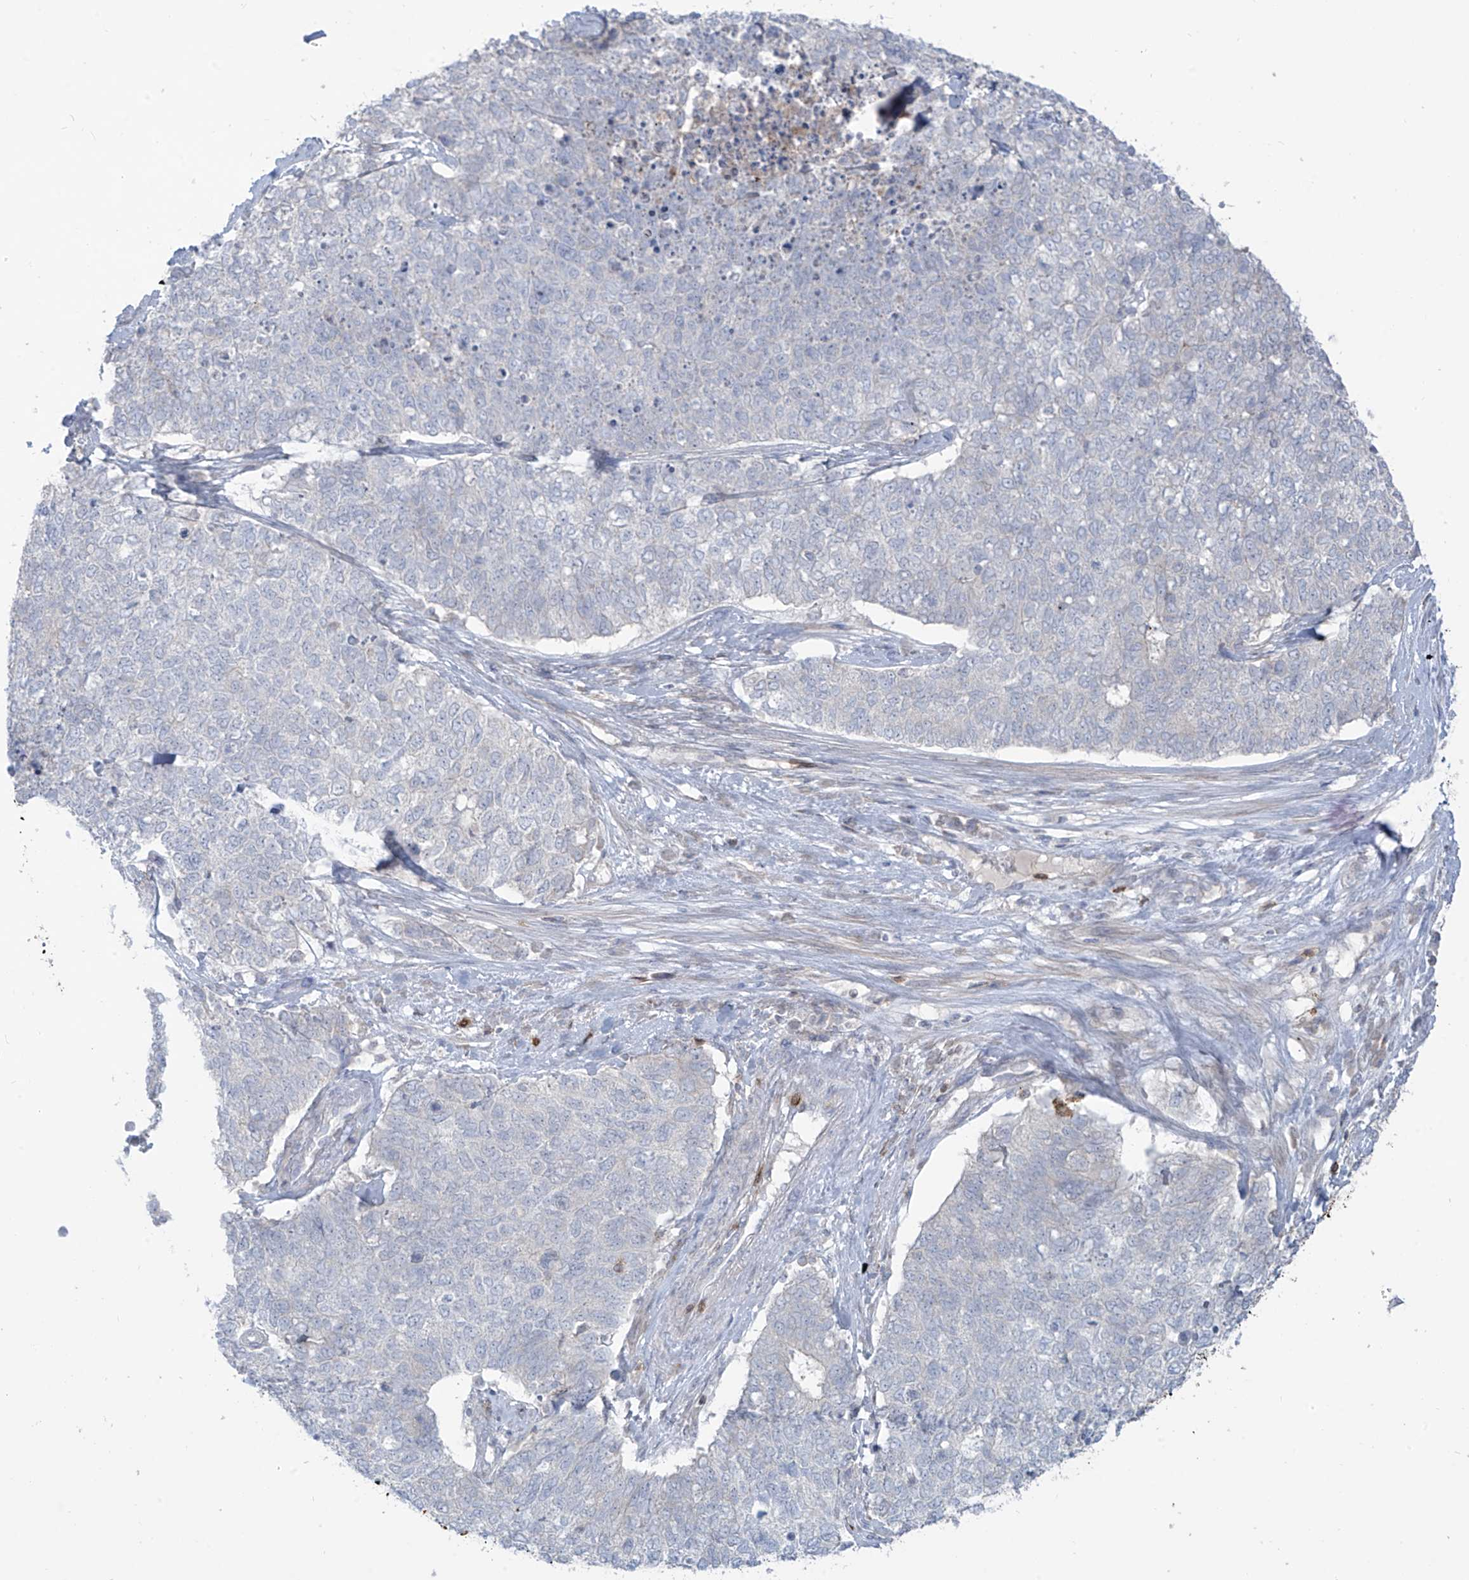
{"staining": {"intensity": "negative", "quantity": "none", "location": "none"}, "tissue": "cervical cancer", "cell_type": "Tumor cells", "image_type": "cancer", "snomed": [{"axis": "morphology", "description": "Squamous cell carcinoma, NOS"}, {"axis": "topography", "description": "Cervix"}], "caption": "Histopathology image shows no significant protein staining in tumor cells of cervical squamous cell carcinoma. The staining was performed using DAB (3,3'-diaminobenzidine) to visualize the protein expression in brown, while the nuclei were stained in blue with hematoxylin (Magnification: 20x).", "gene": "NOTO", "patient": {"sex": "female", "age": 63}}